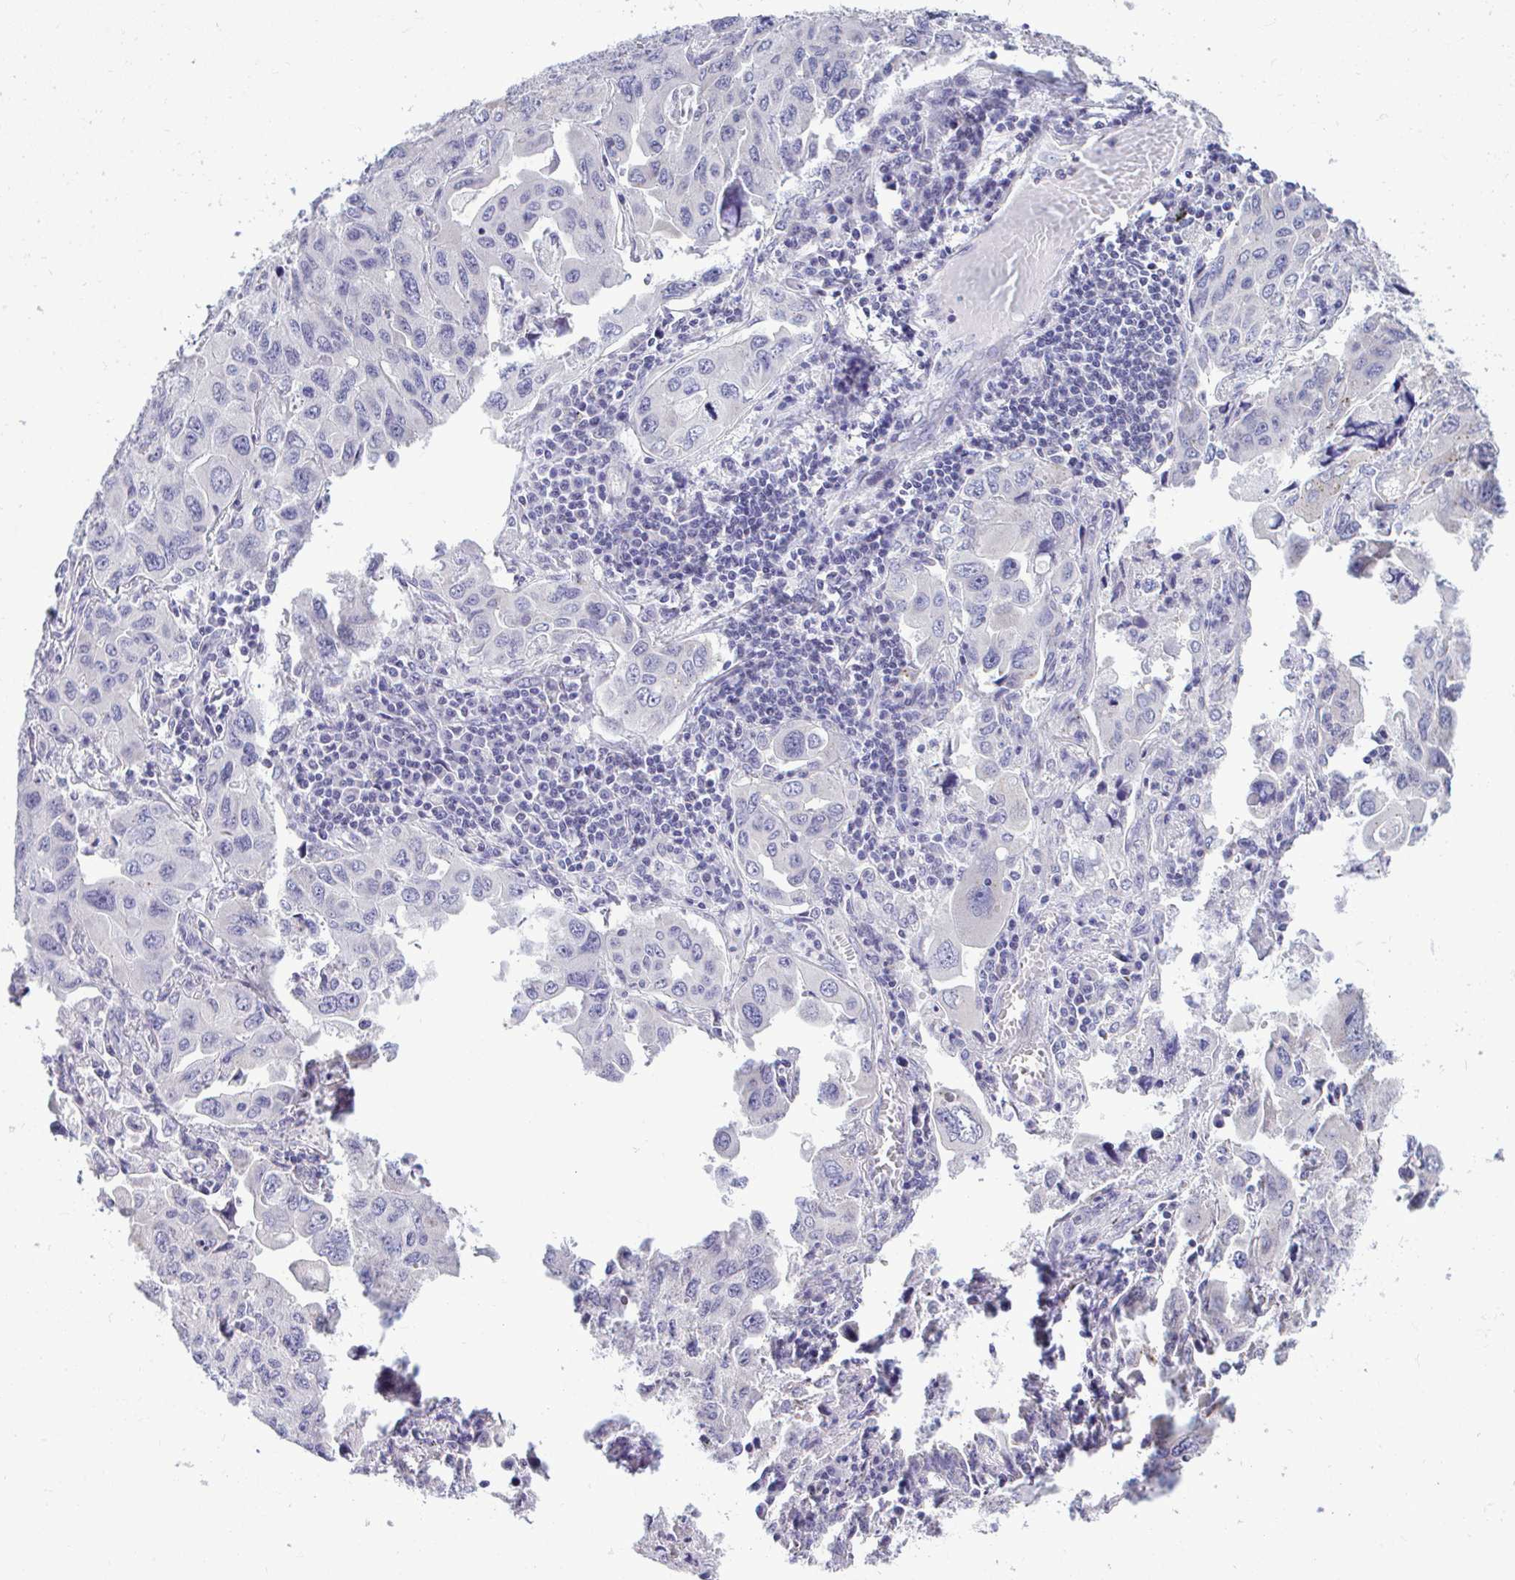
{"staining": {"intensity": "negative", "quantity": "none", "location": "none"}, "tissue": "lung cancer", "cell_type": "Tumor cells", "image_type": "cancer", "snomed": [{"axis": "morphology", "description": "Adenocarcinoma, NOS"}, {"axis": "topography", "description": "Lung"}], "caption": "Lung cancer (adenocarcinoma) stained for a protein using IHC reveals no staining tumor cells.", "gene": "PIGK", "patient": {"sex": "male", "age": 64}}